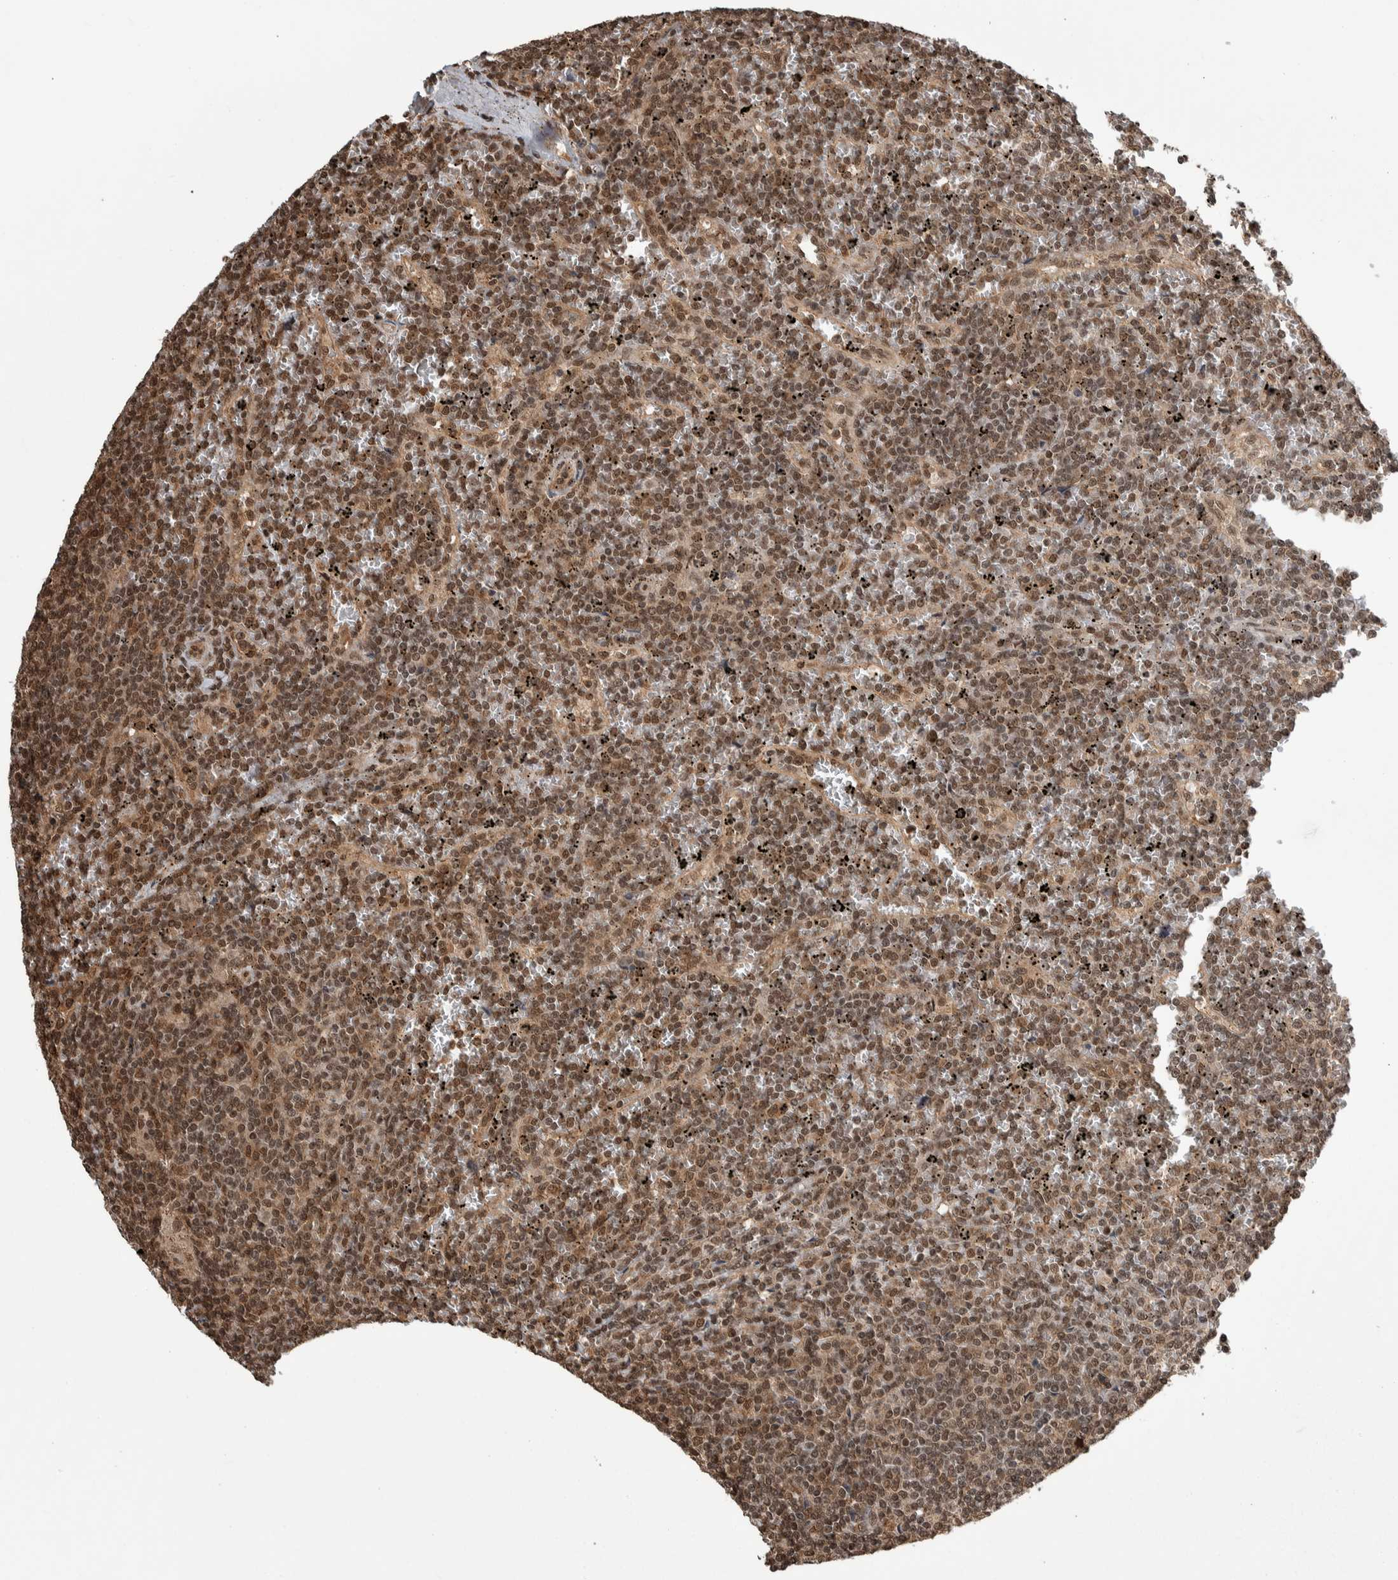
{"staining": {"intensity": "moderate", "quantity": ">75%", "location": "nuclear"}, "tissue": "lymphoma", "cell_type": "Tumor cells", "image_type": "cancer", "snomed": [{"axis": "morphology", "description": "Malignant lymphoma, non-Hodgkin's type, Low grade"}, {"axis": "topography", "description": "Spleen"}], "caption": "About >75% of tumor cells in lymphoma display moderate nuclear protein staining as visualized by brown immunohistochemical staining.", "gene": "ZNF592", "patient": {"sex": "female", "age": 19}}